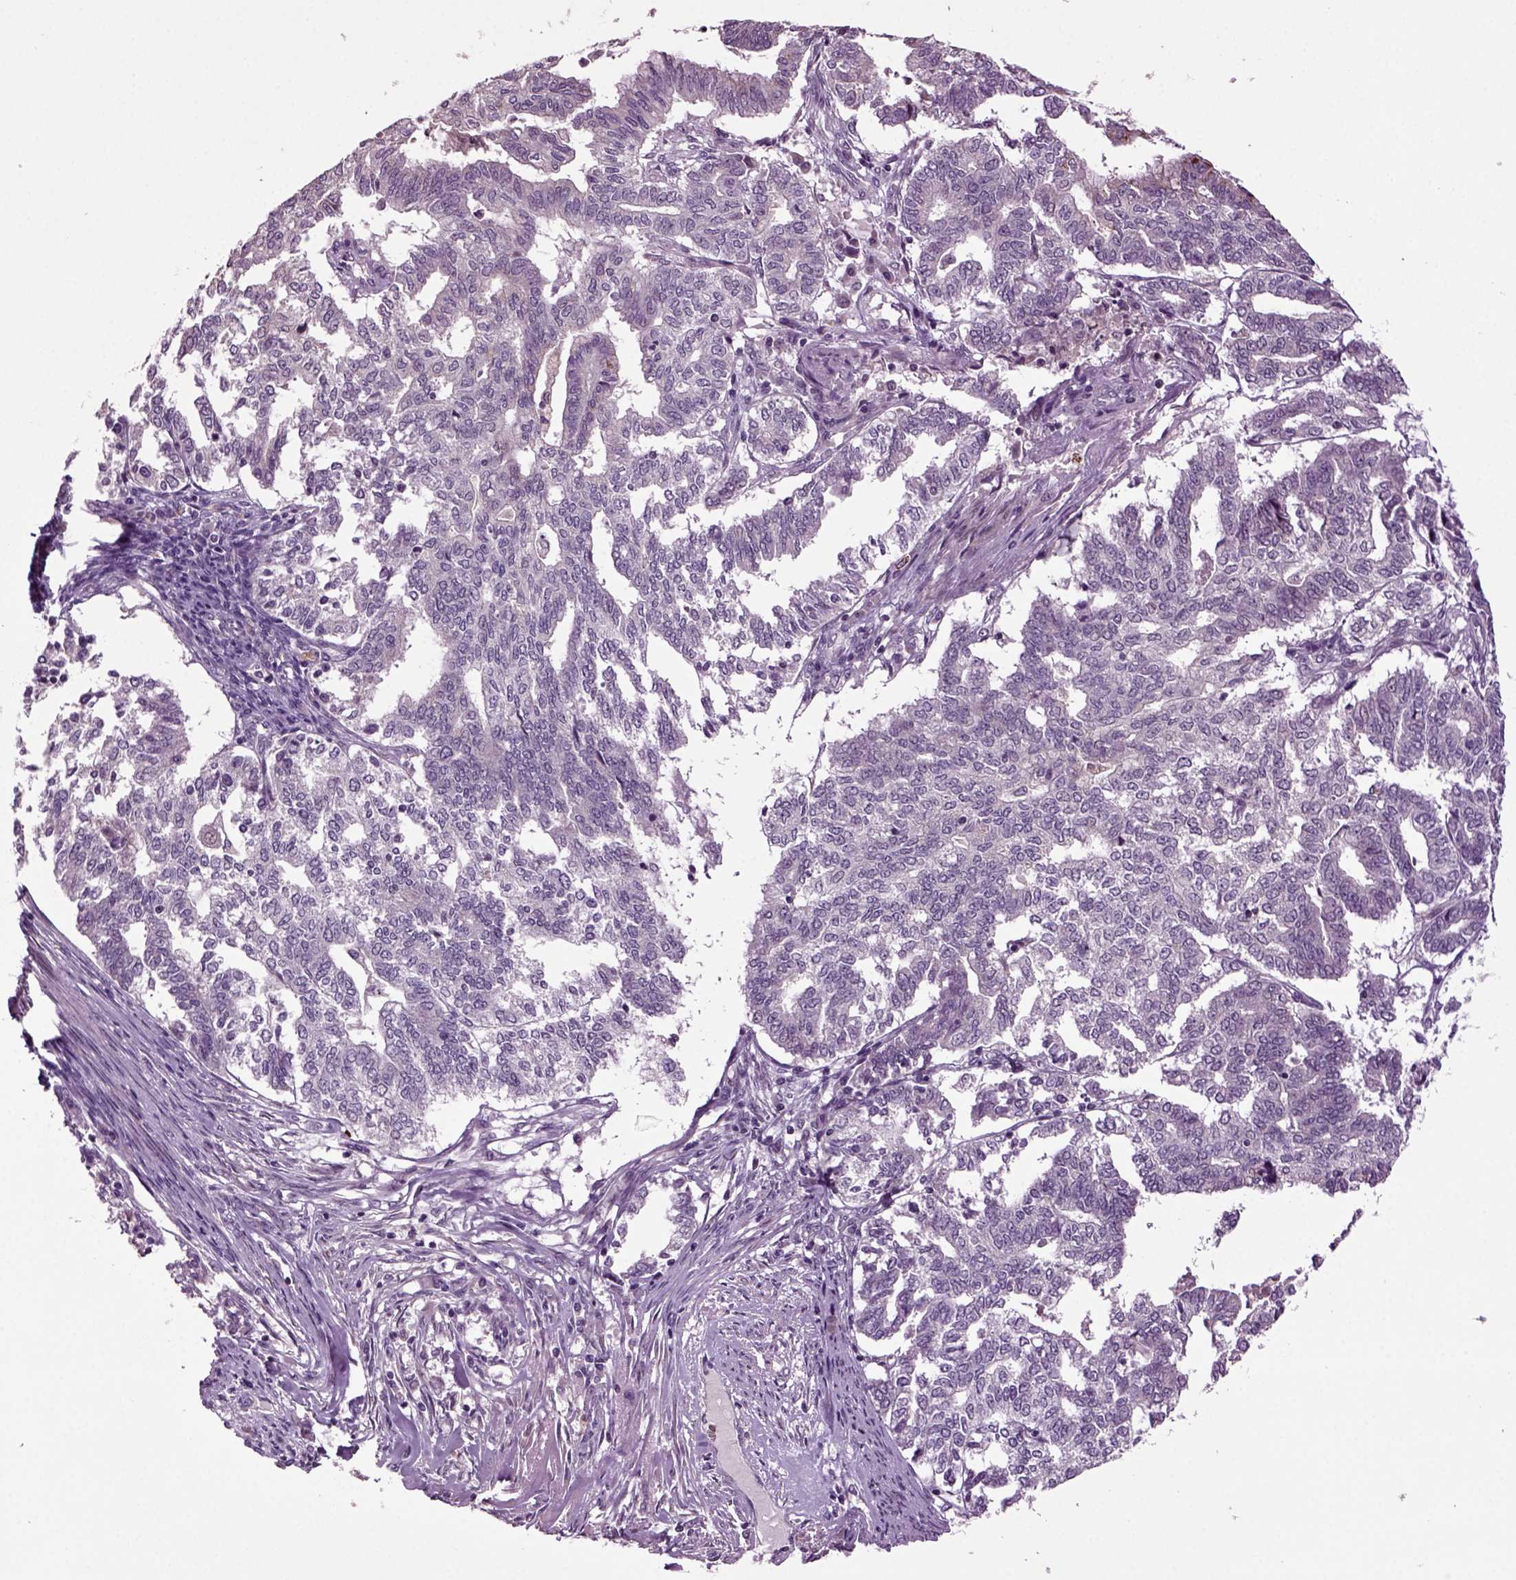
{"staining": {"intensity": "negative", "quantity": "none", "location": "none"}, "tissue": "endometrial cancer", "cell_type": "Tumor cells", "image_type": "cancer", "snomed": [{"axis": "morphology", "description": "Adenocarcinoma, NOS"}, {"axis": "topography", "description": "Endometrium"}], "caption": "The histopathology image reveals no staining of tumor cells in endometrial adenocarcinoma.", "gene": "SLC17A6", "patient": {"sex": "female", "age": 79}}